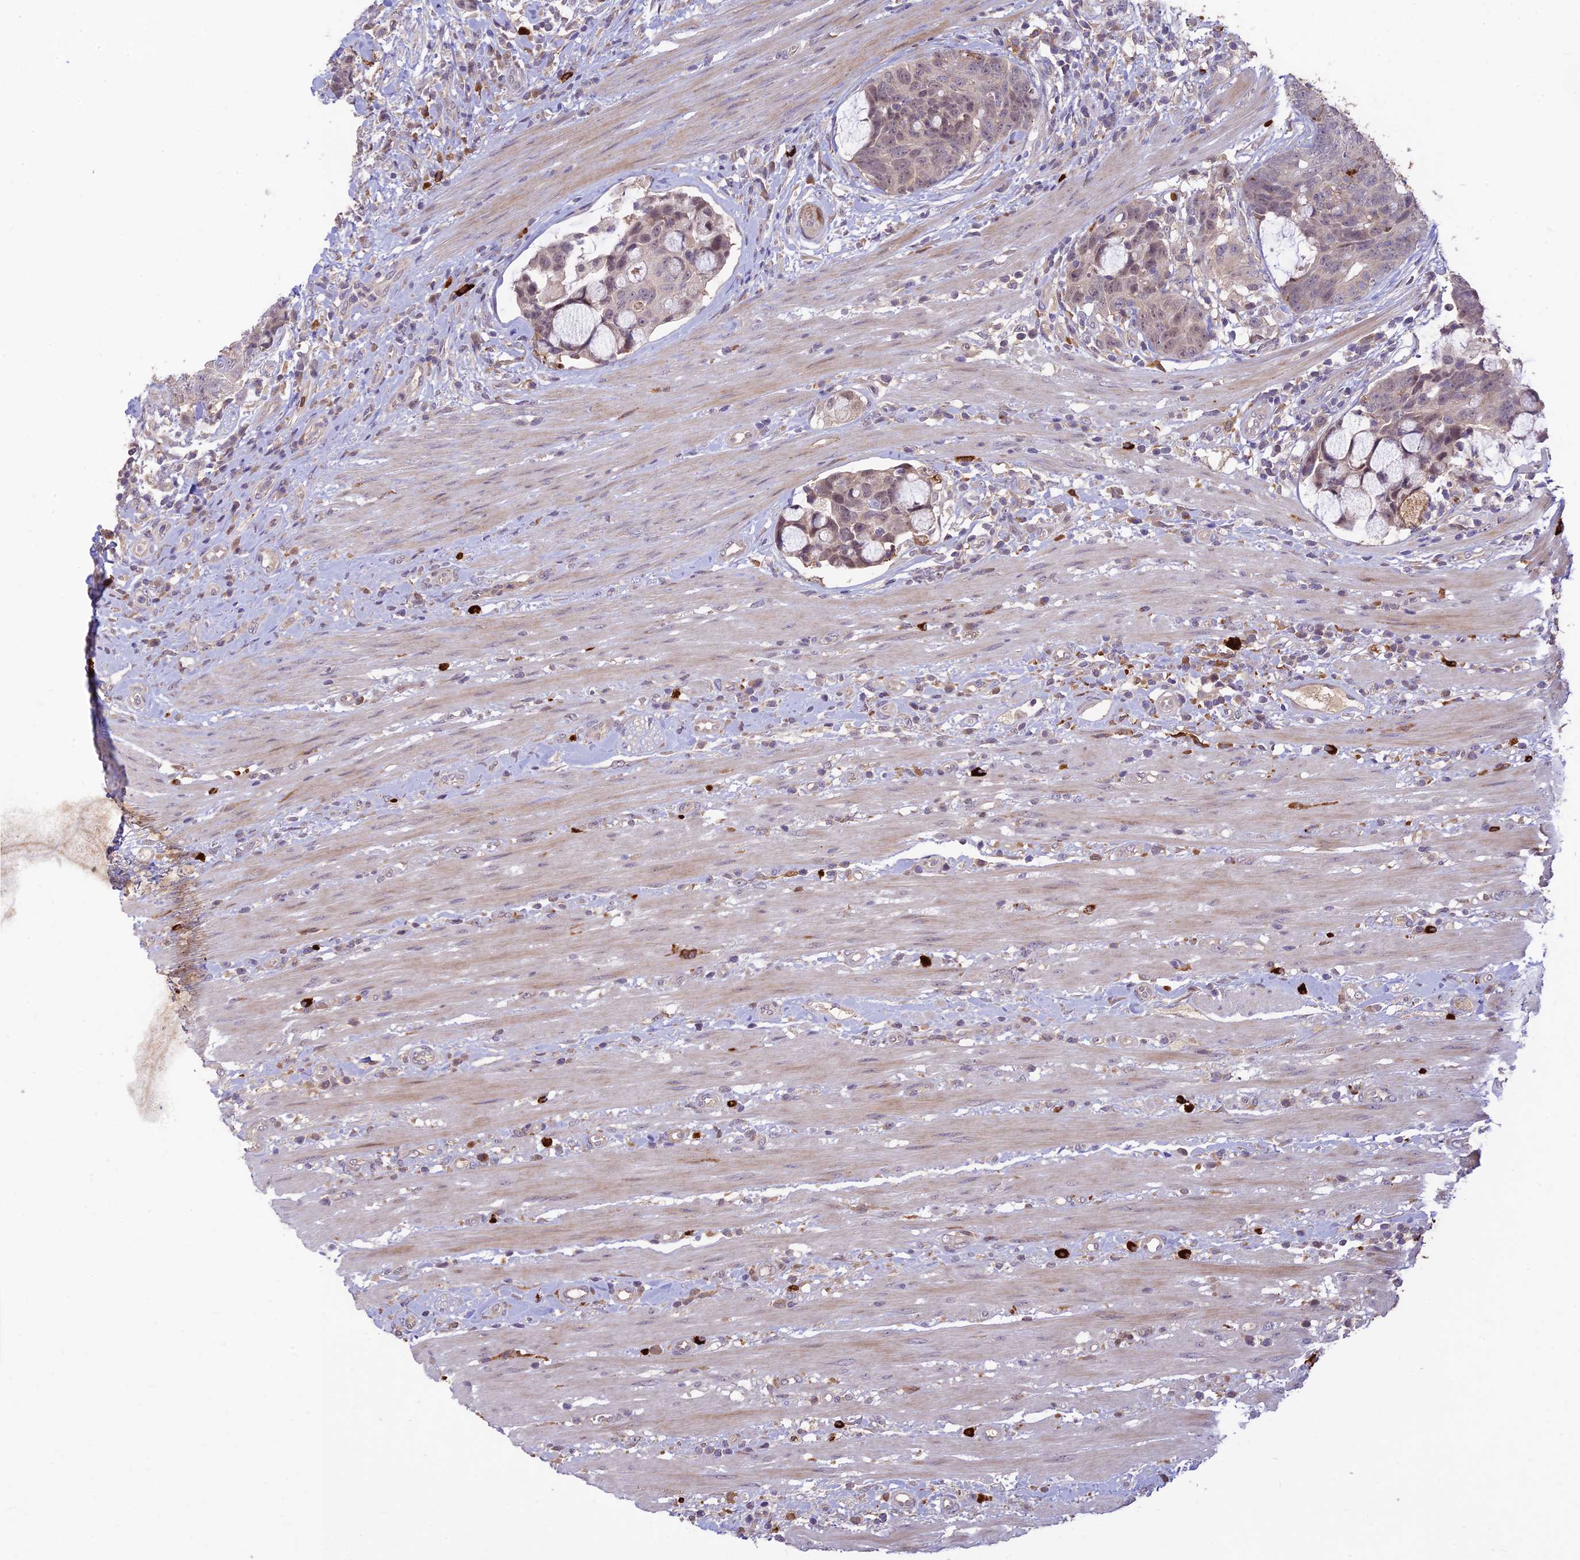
{"staining": {"intensity": "weak", "quantity": "<25%", "location": "nuclear"}, "tissue": "colorectal cancer", "cell_type": "Tumor cells", "image_type": "cancer", "snomed": [{"axis": "morphology", "description": "Adenocarcinoma, NOS"}, {"axis": "topography", "description": "Colon"}], "caption": "Histopathology image shows no protein positivity in tumor cells of colorectal adenocarcinoma tissue. The staining is performed using DAB (3,3'-diaminobenzidine) brown chromogen with nuclei counter-stained in using hematoxylin.", "gene": "ASPDH", "patient": {"sex": "female", "age": 82}}